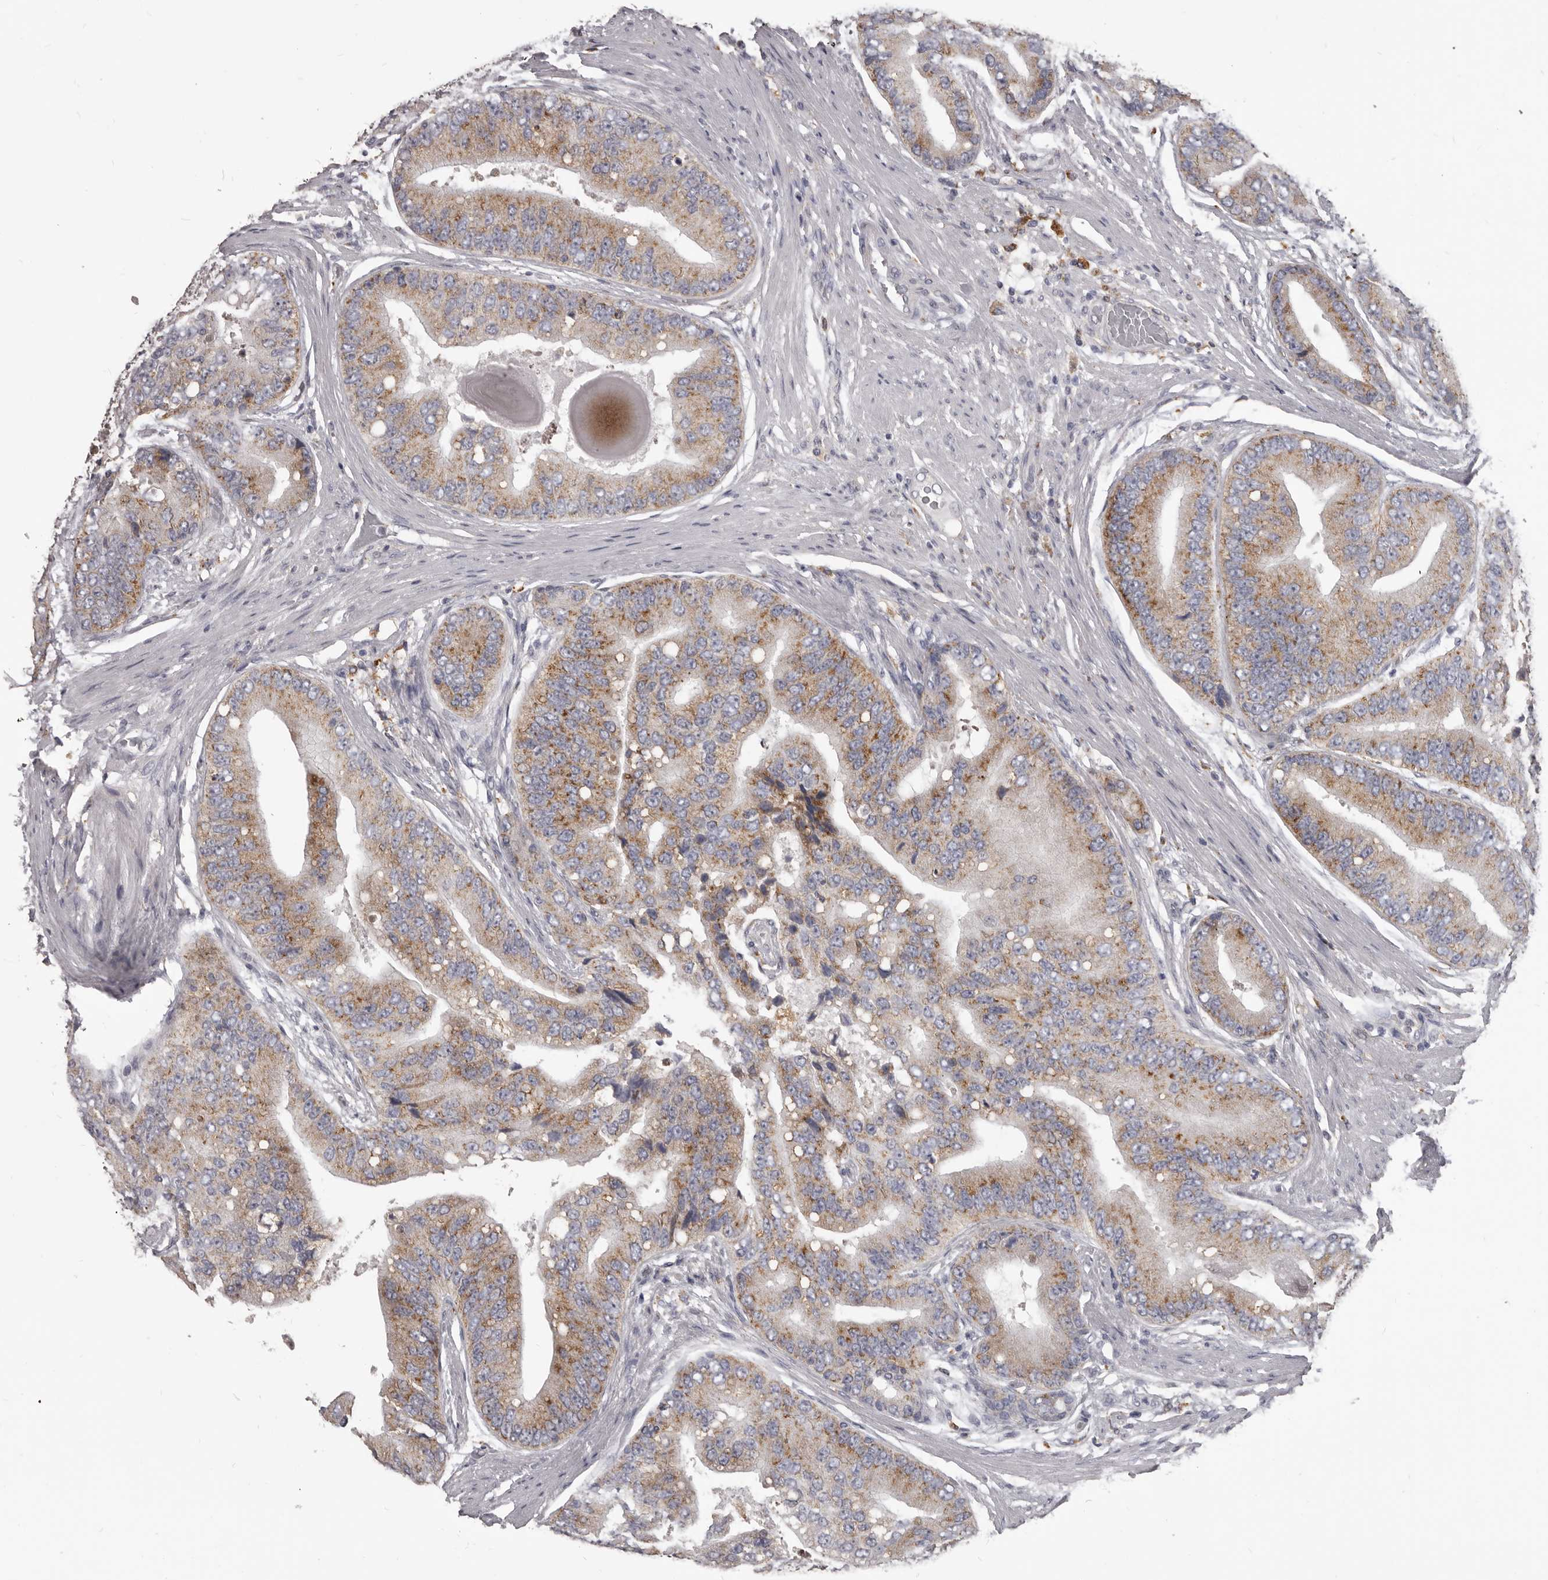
{"staining": {"intensity": "moderate", "quantity": ">75%", "location": "cytoplasmic/membranous"}, "tissue": "prostate cancer", "cell_type": "Tumor cells", "image_type": "cancer", "snomed": [{"axis": "morphology", "description": "Adenocarcinoma, High grade"}, {"axis": "topography", "description": "Prostate"}], "caption": "A histopathology image showing moderate cytoplasmic/membranous expression in about >75% of tumor cells in prostate cancer, as visualized by brown immunohistochemical staining.", "gene": "PI4K2A", "patient": {"sex": "male", "age": 70}}